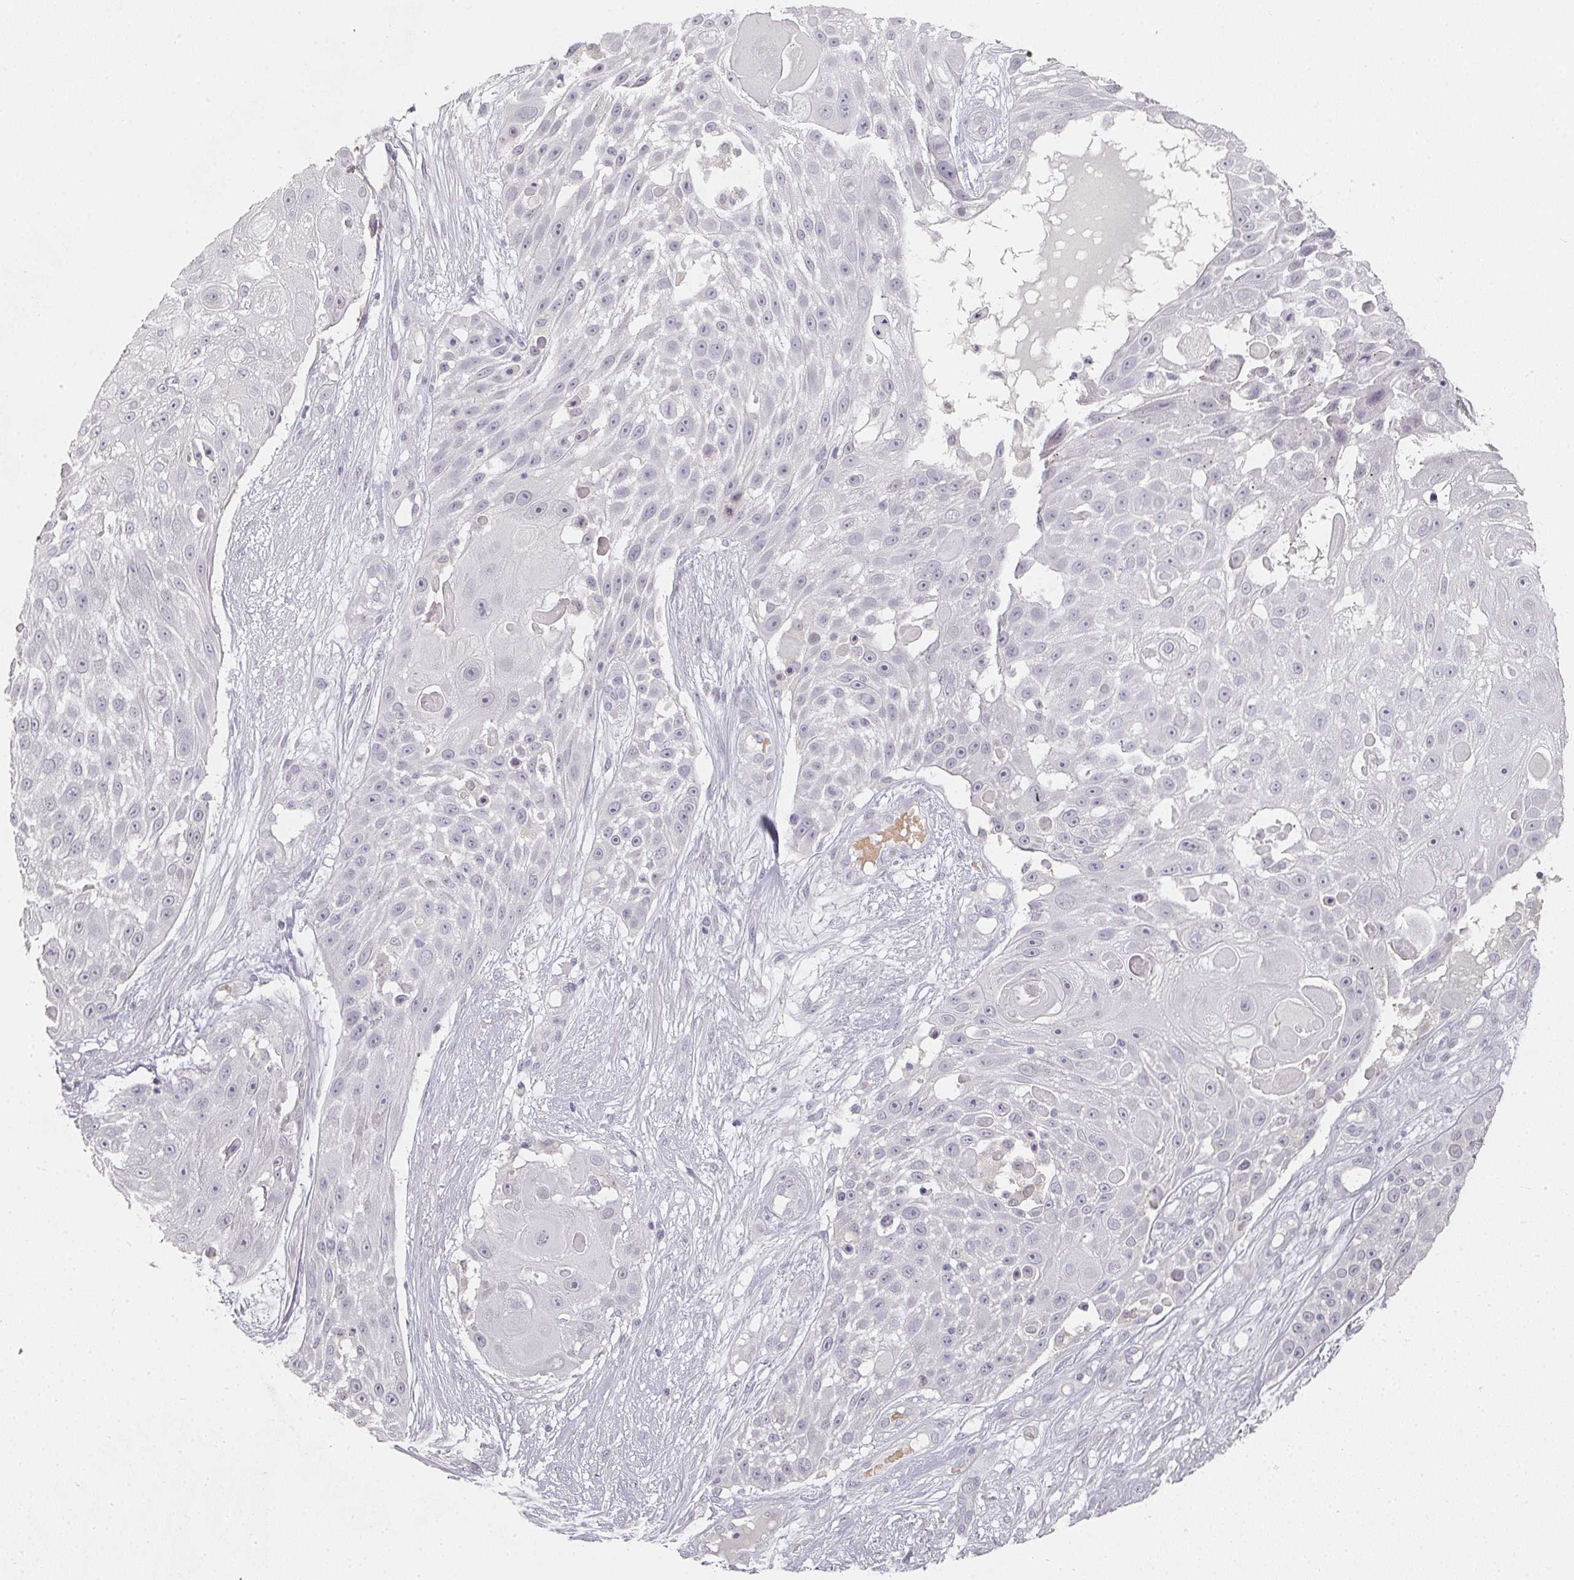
{"staining": {"intensity": "negative", "quantity": "none", "location": "none"}, "tissue": "skin cancer", "cell_type": "Tumor cells", "image_type": "cancer", "snomed": [{"axis": "morphology", "description": "Squamous cell carcinoma, NOS"}, {"axis": "topography", "description": "Skin"}], "caption": "An immunohistochemistry image of skin squamous cell carcinoma is shown. There is no staining in tumor cells of skin squamous cell carcinoma.", "gene": "SHISA2", "patient": {"sex": "female", "age": 86}}